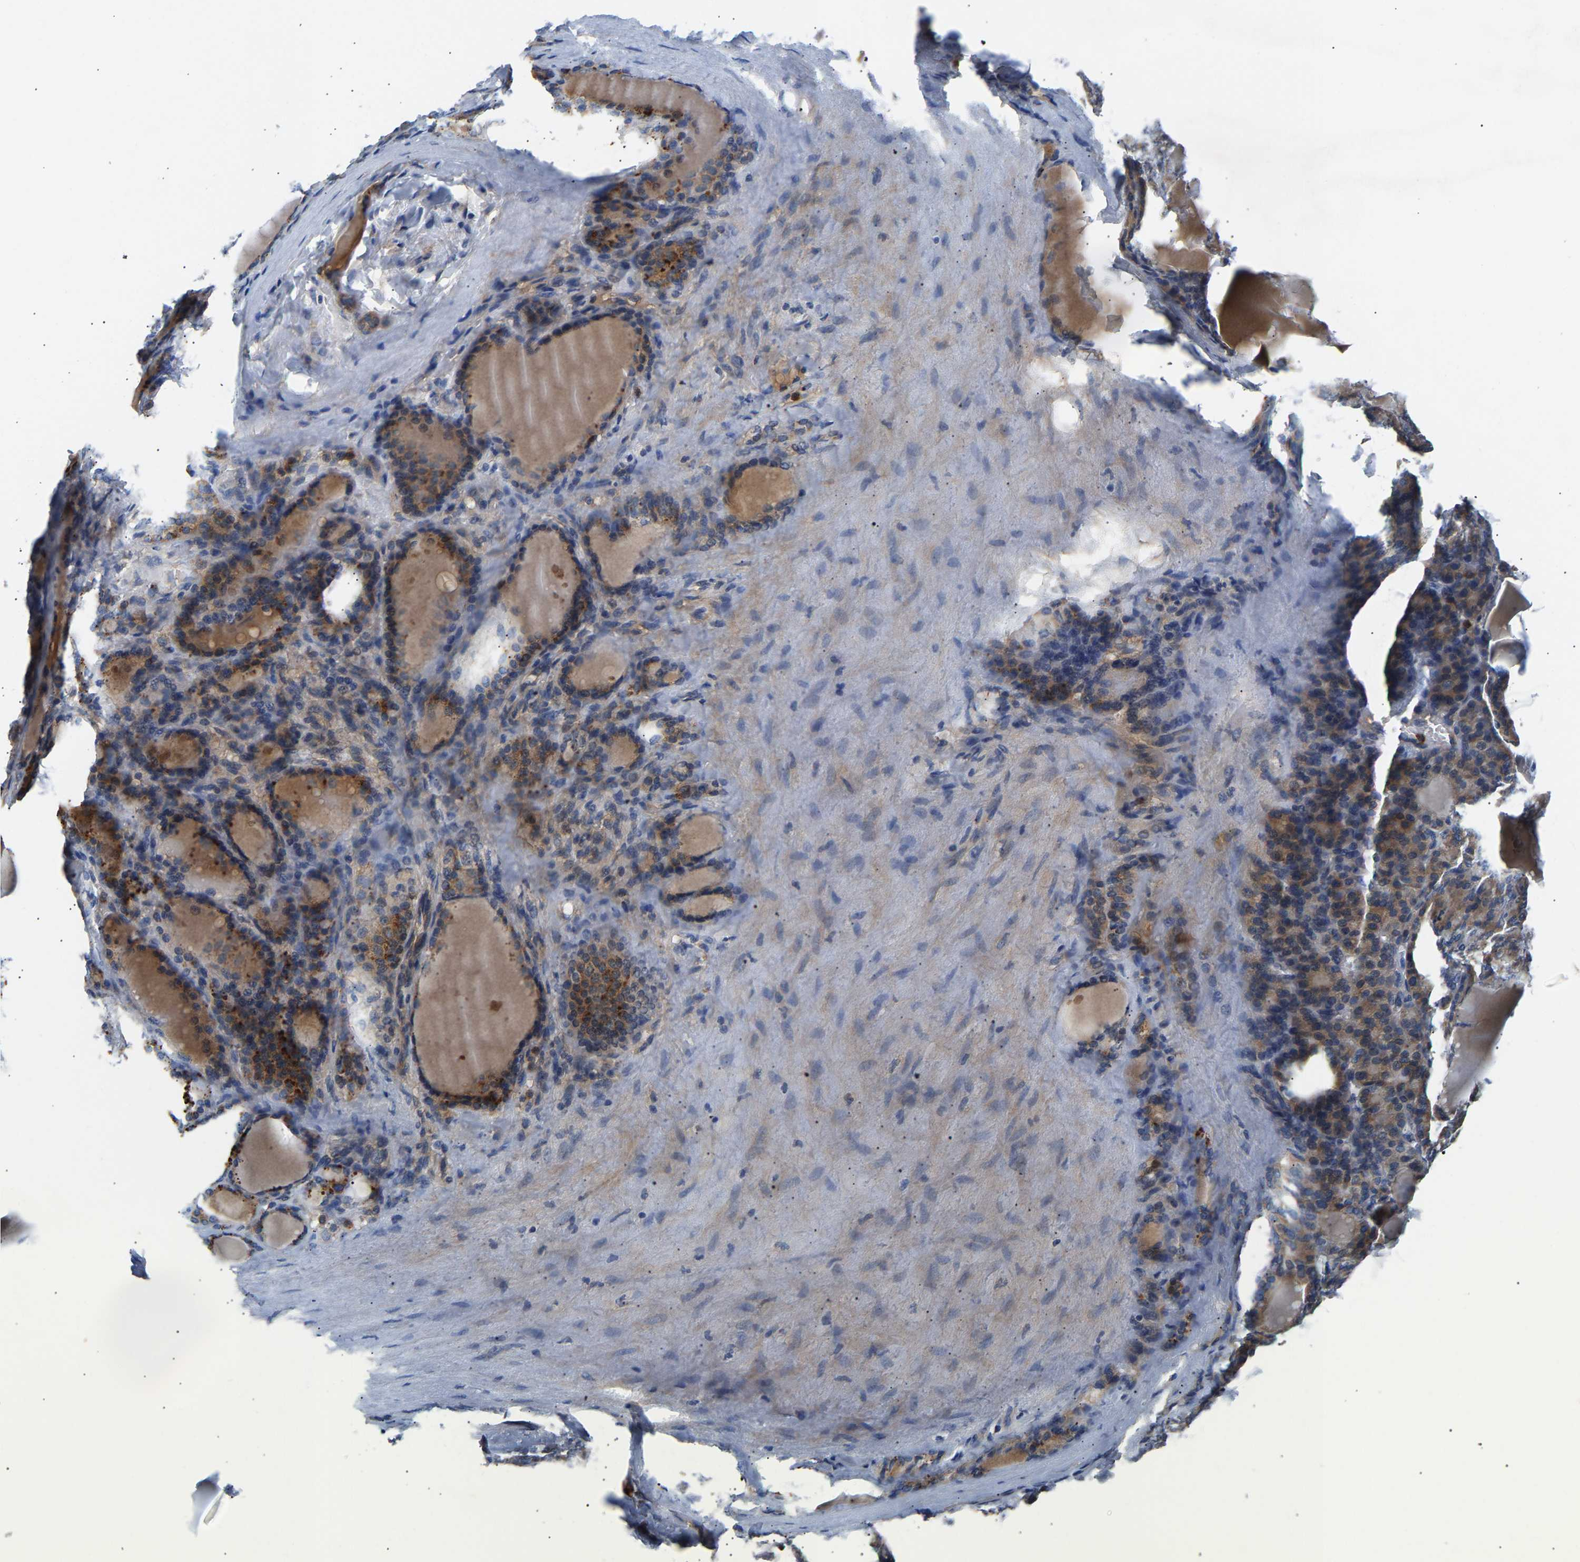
{"staining": {"intensity": "moderate", "quantity": "25%-75%", "location": "cytoplasmic/membranous"}, "tissue": "thyroid gland", "cell_type": "Glandular cells", "image_type": "normal", "snomed": [{"axis": "morphology", "description": "Normal tissue, NOS"}, {"axis": "topography", "description": "Thyroid gland"}], "caption": "About 25%-75% of glandular cells in normal thyroid gland demonstrate moderate cytoplasmic/membranous protein expression as visualized by brown immunohistochemical staining.", "gene": "CCDC171", "patient": {"sex": "female", "age": 28}}